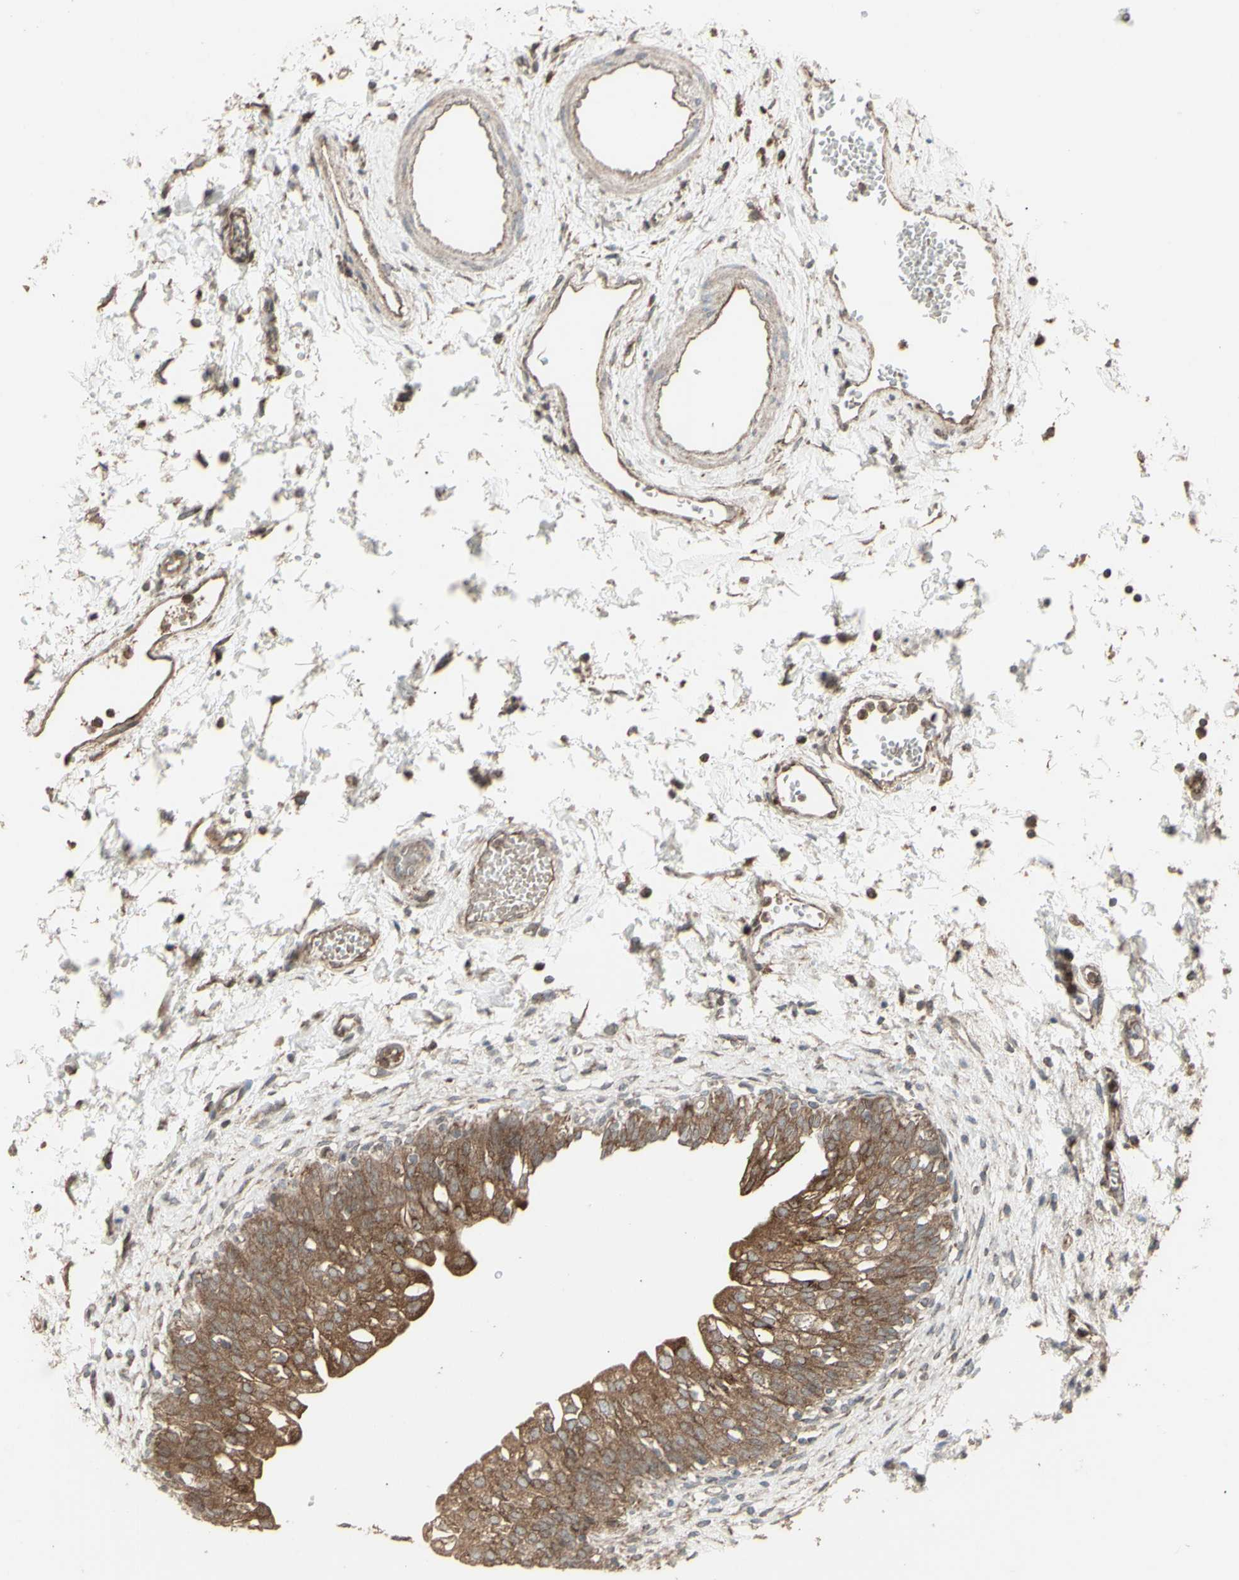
{"staining": {"intensity": "strong", "quantity": ">75%", "location": "cytoplasmic/membranous"}, "tissue": "urinary bladder", "cell_type": "Urothelial cells", "image_type": "normal", "snomed": [{"axis": "morphology", "description": "Normal tissue, NOS"}, {"axis": "topography", "description": "Urinary bladder"}], "caption": "Immunohistochemical staining of normal human urinary bladder shows strong cytoplasmic/membranous protein positivity in approximately >75% of urothelial cells. The staining is performed using DAB (3,3'-diaminobenzidine) brown chromogen to label protein expression. The nuclei are counter-stained blue using hematoxylin.", "gene": "RNASEL", "patient": {"sex": "male", "age": 55}}